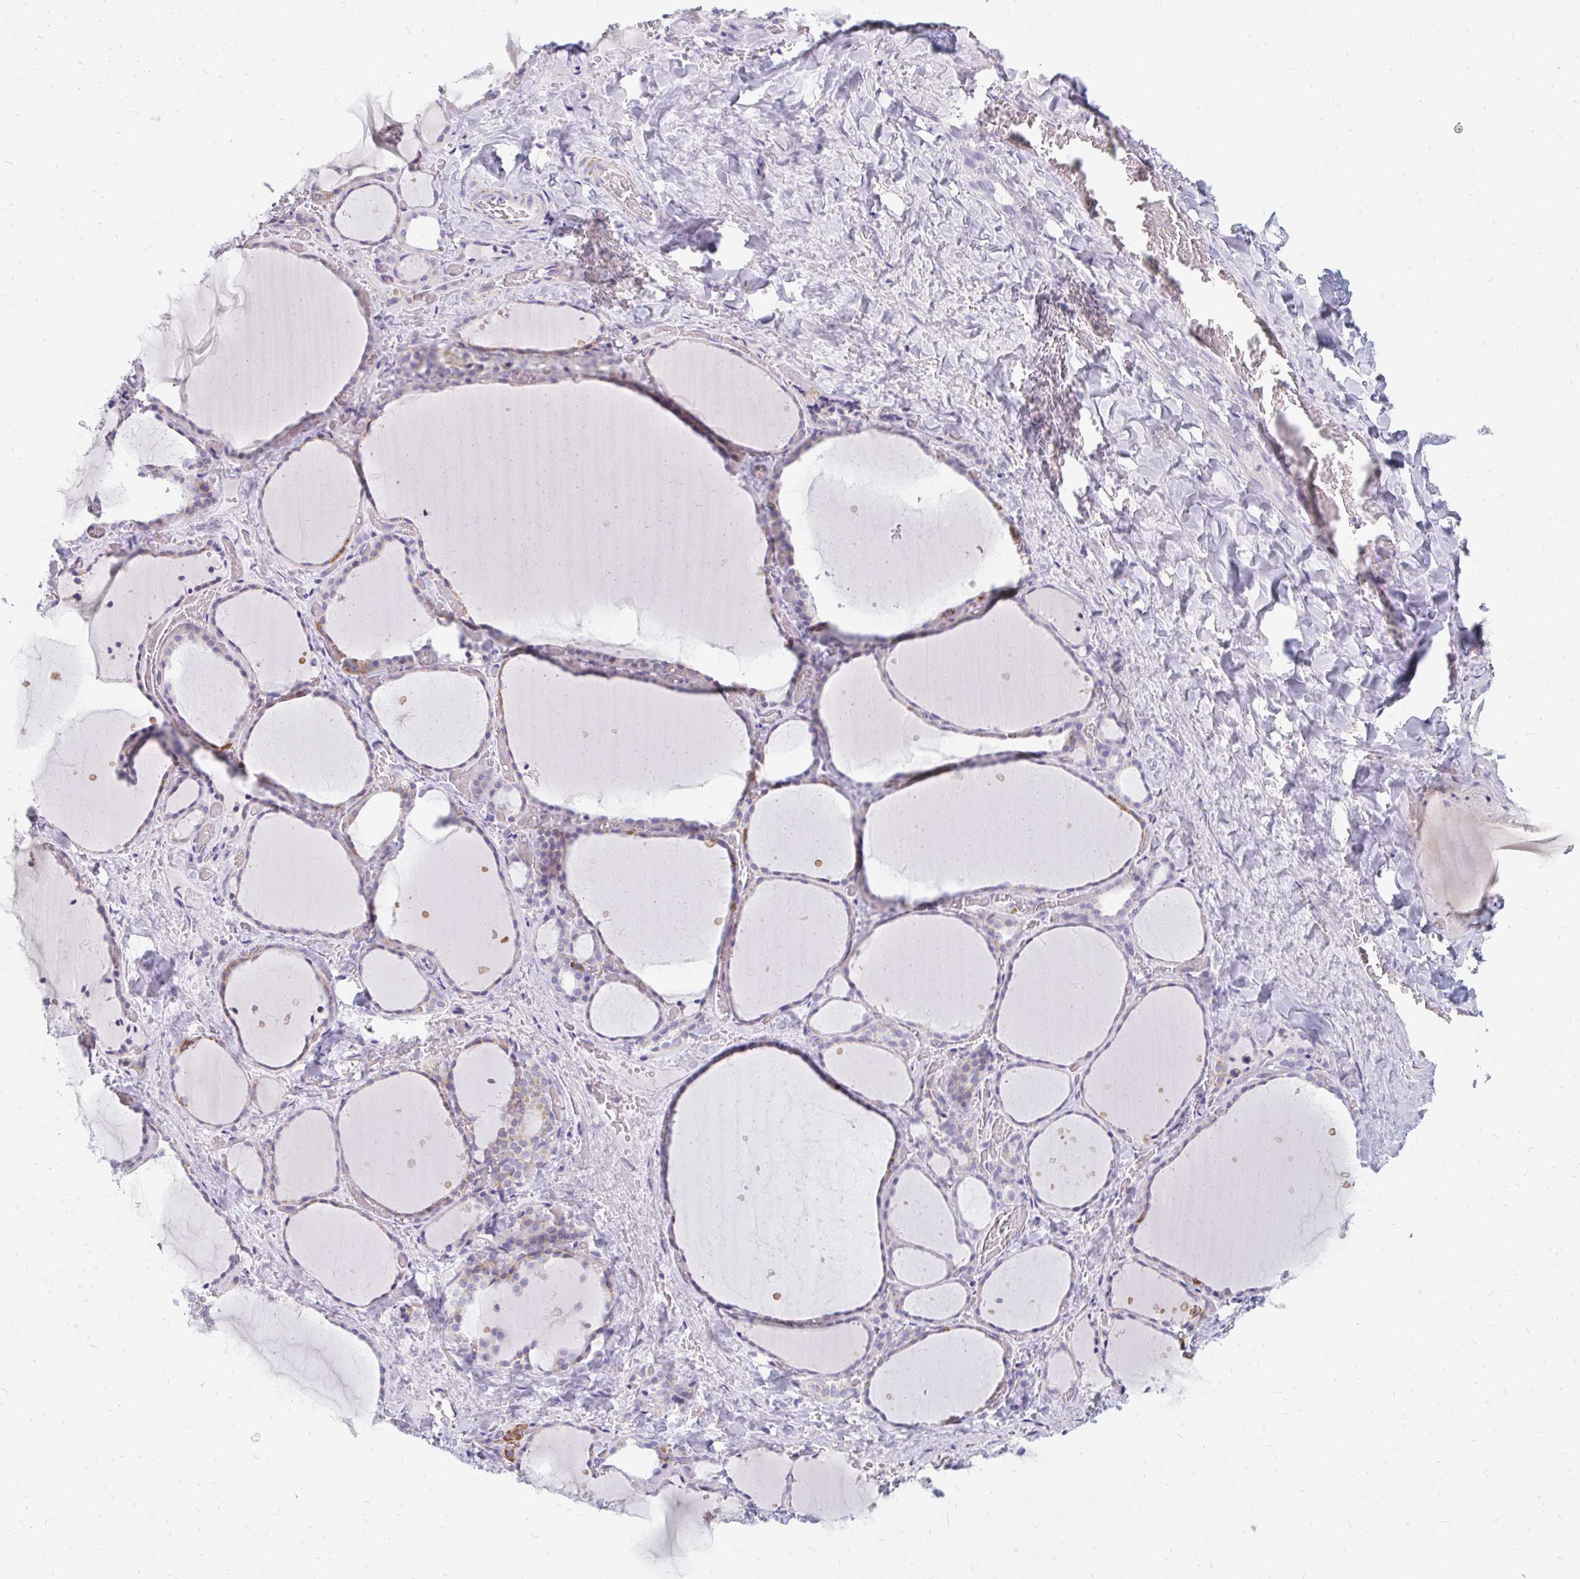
{"staining": {"intensity": "weak", "quantity": "25%-75%", "location": "cytoplasmic/membranous"}, "tissue": "thyroid gland", "cell_type": "Glandular cells", "image_type": "normal", "snomed": [{"axis": "morphology", "description": "Normal tissue, NOS"}, {"axis": "topography", "description": "Thyroid gland"}], "caption": "Glandular cells display low levels of weak cytoplasmic/membranous staining in approximately 25%-75% of cells in benign human thyroid gland.", "gene": "OR10V1", "patient": {"sex": "female", "age": 36}}